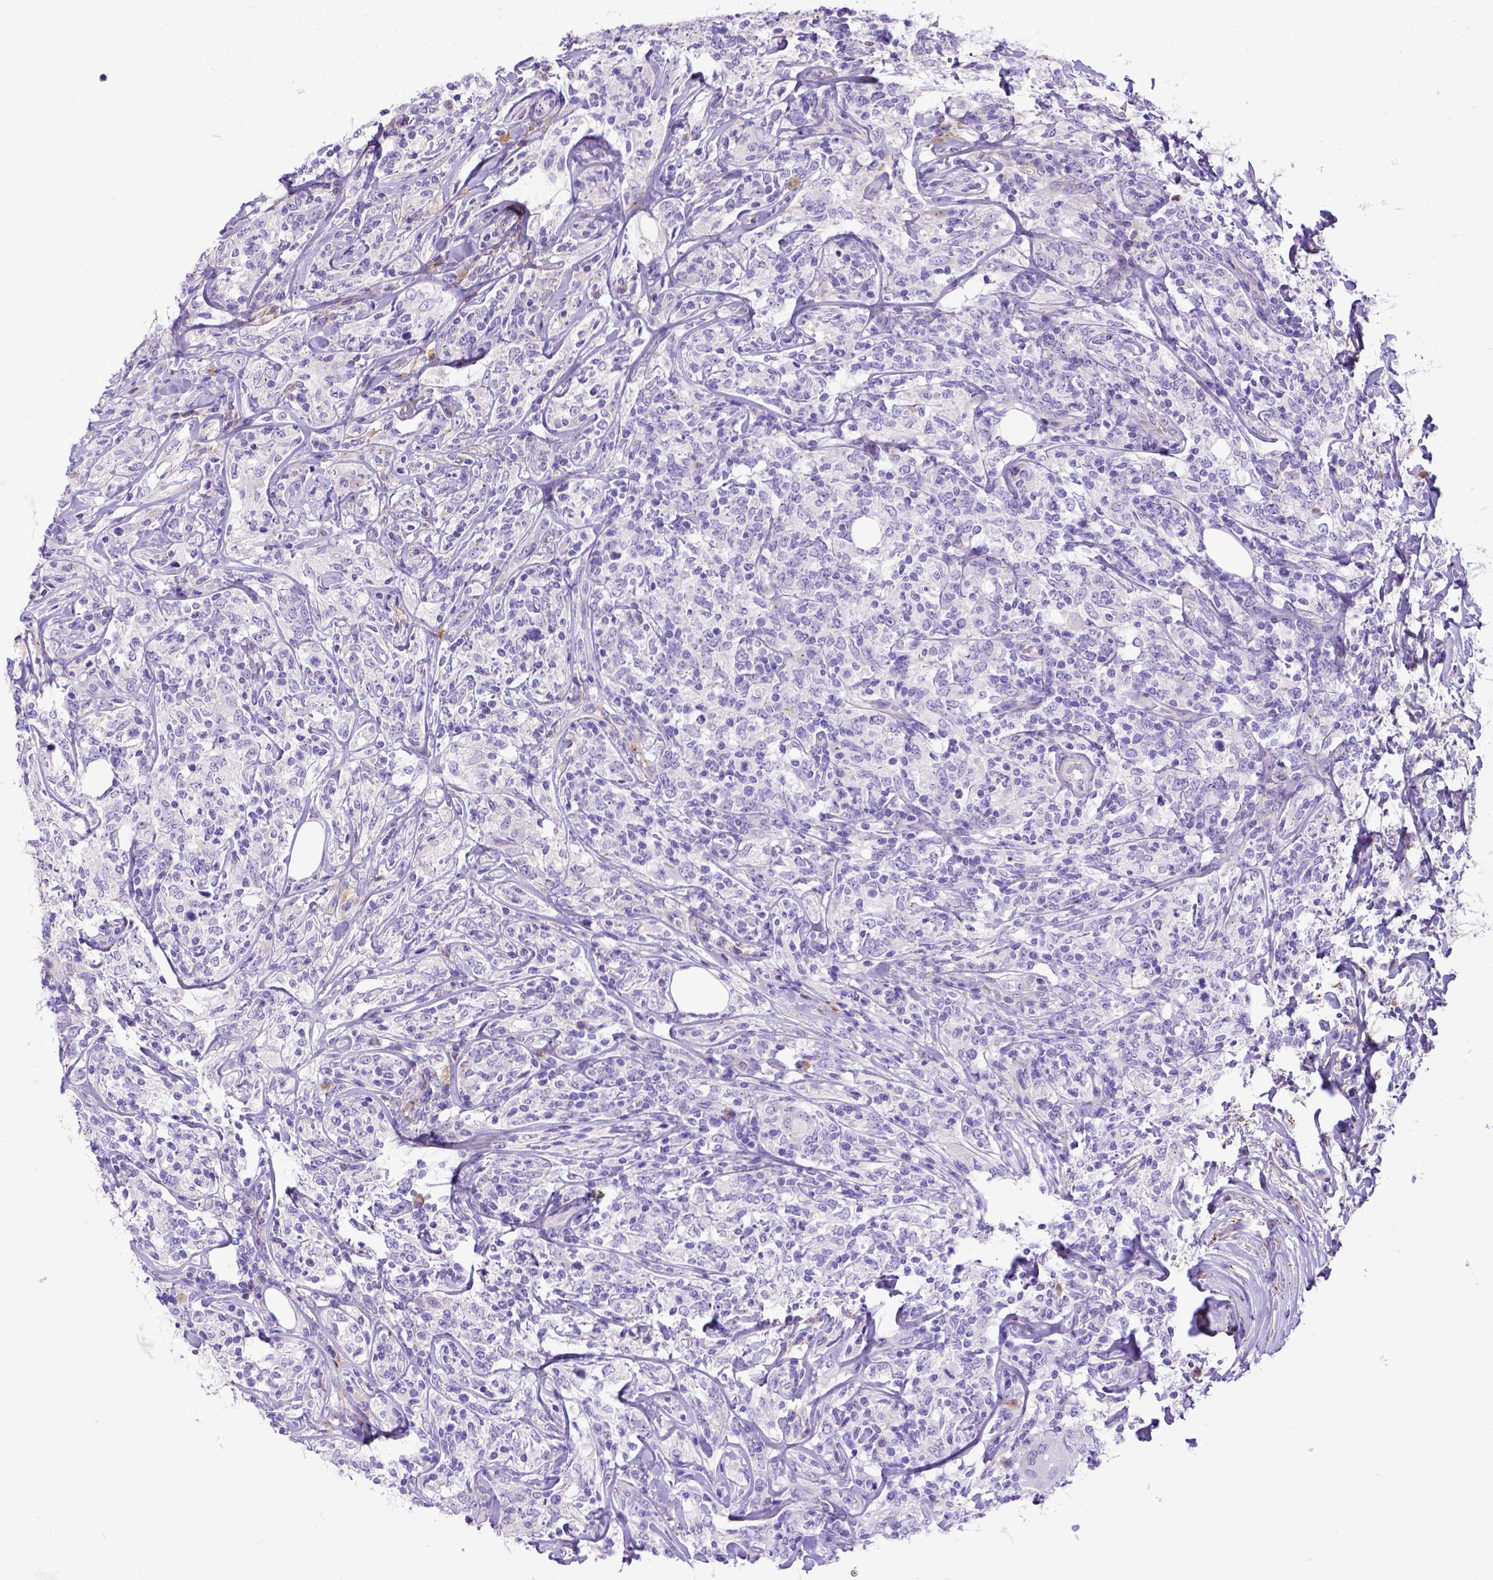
{"staining": {"intensity": "negative", "quantity": "none", "location": "none"}, "tissue": "lymphoma", "cell_type": "Tumor cells", "image_type": "cancer", "snomed": [{"axis": "morphology", "description": "Malignant lymphoma, non-Hodgkin's type, High grade"}, {"axis": "topography", "description": "Lymph node"}], "caption": "Lymphoma was stained to show a protein in brown. There is no significant positivity in tumor cells. (DAB (3,3'-diaminobenzidine) immunohistochemistry (IHC) visualized using brightfield microscopy, high magnification).", "gene": "CFAP300", "patient": {"sex": "female", "age": 84}}